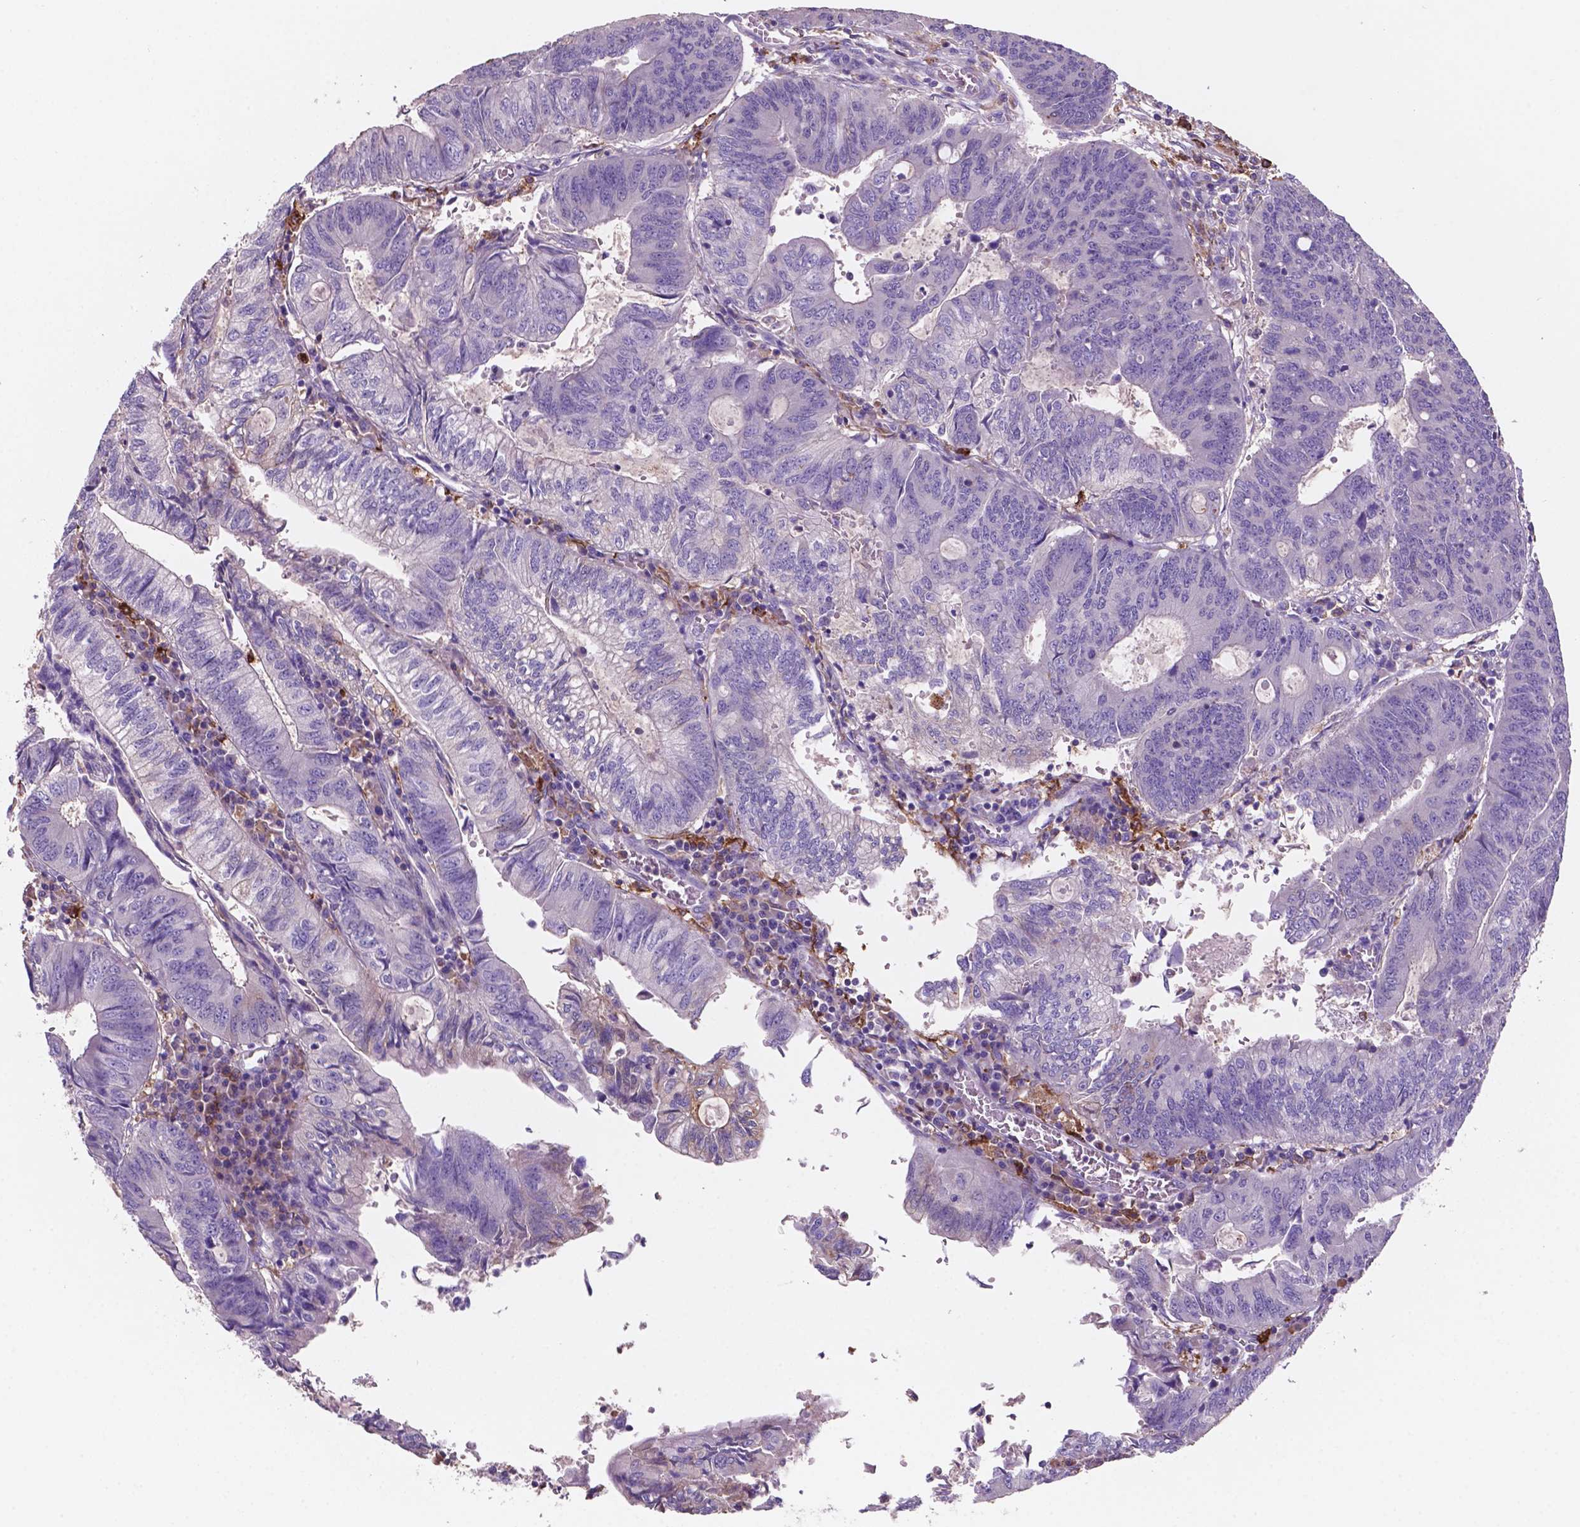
{"staining": {"intensity": "negative", "quantity": "none", "location": "none"}, "tissue": "colorectal cancer", "cell_type": "Tumor cells", "image_type": "cancer", "snomed": [{"axis": "morphology", "description": "Adenocarcinoma, NOS"}, {"axis": "topography", "description": "Colon"}], "caption": "IHC histopathology image of colorectal adenocarcinoma stained for a protein (brown), which exhibits no expression in tumor cells. The staining was performed using DAB (3,3'-diaminobenzidine) to visualize the protein expression in brown, while the nuclei were stained in blue with hematoxylin (Magnification: 20x).", "gene": "MKRN2OS", "patient": {"sex": "male", "age": 67}}